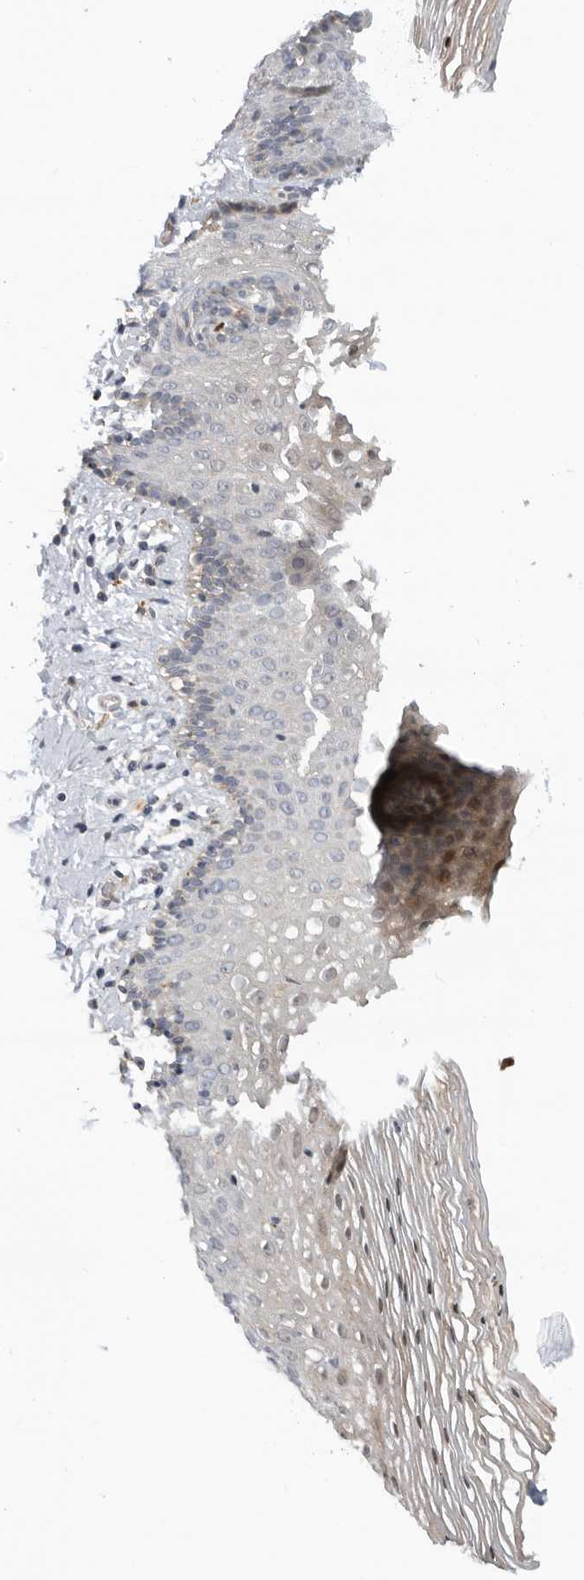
{"staining": {"intensity": "weak", "quantity": "<25%", "location": "cytoplasmic/membranous"}, "tissue": "vagina", "cell_type": "Squamous epithelial cells", "image_type": "normal", "snomed": [{"axis": "morphology", "description": "Normal tissue, NOS"}, {"axis": "topography", "description": "Vagina"}], "caption": "High magnification brightfield microscopy of benign vagina stained with DAB (3,3'-diaminobenzidine) (brown) and counterstained with hematoxylin (blue): squamous epithelial cells show no significant staining. (DAB immunohistochemistry visualized using brightfield microscopy, high magnification).", "gene": "GNE", "patient": {"sex": "female", "age": 32}}